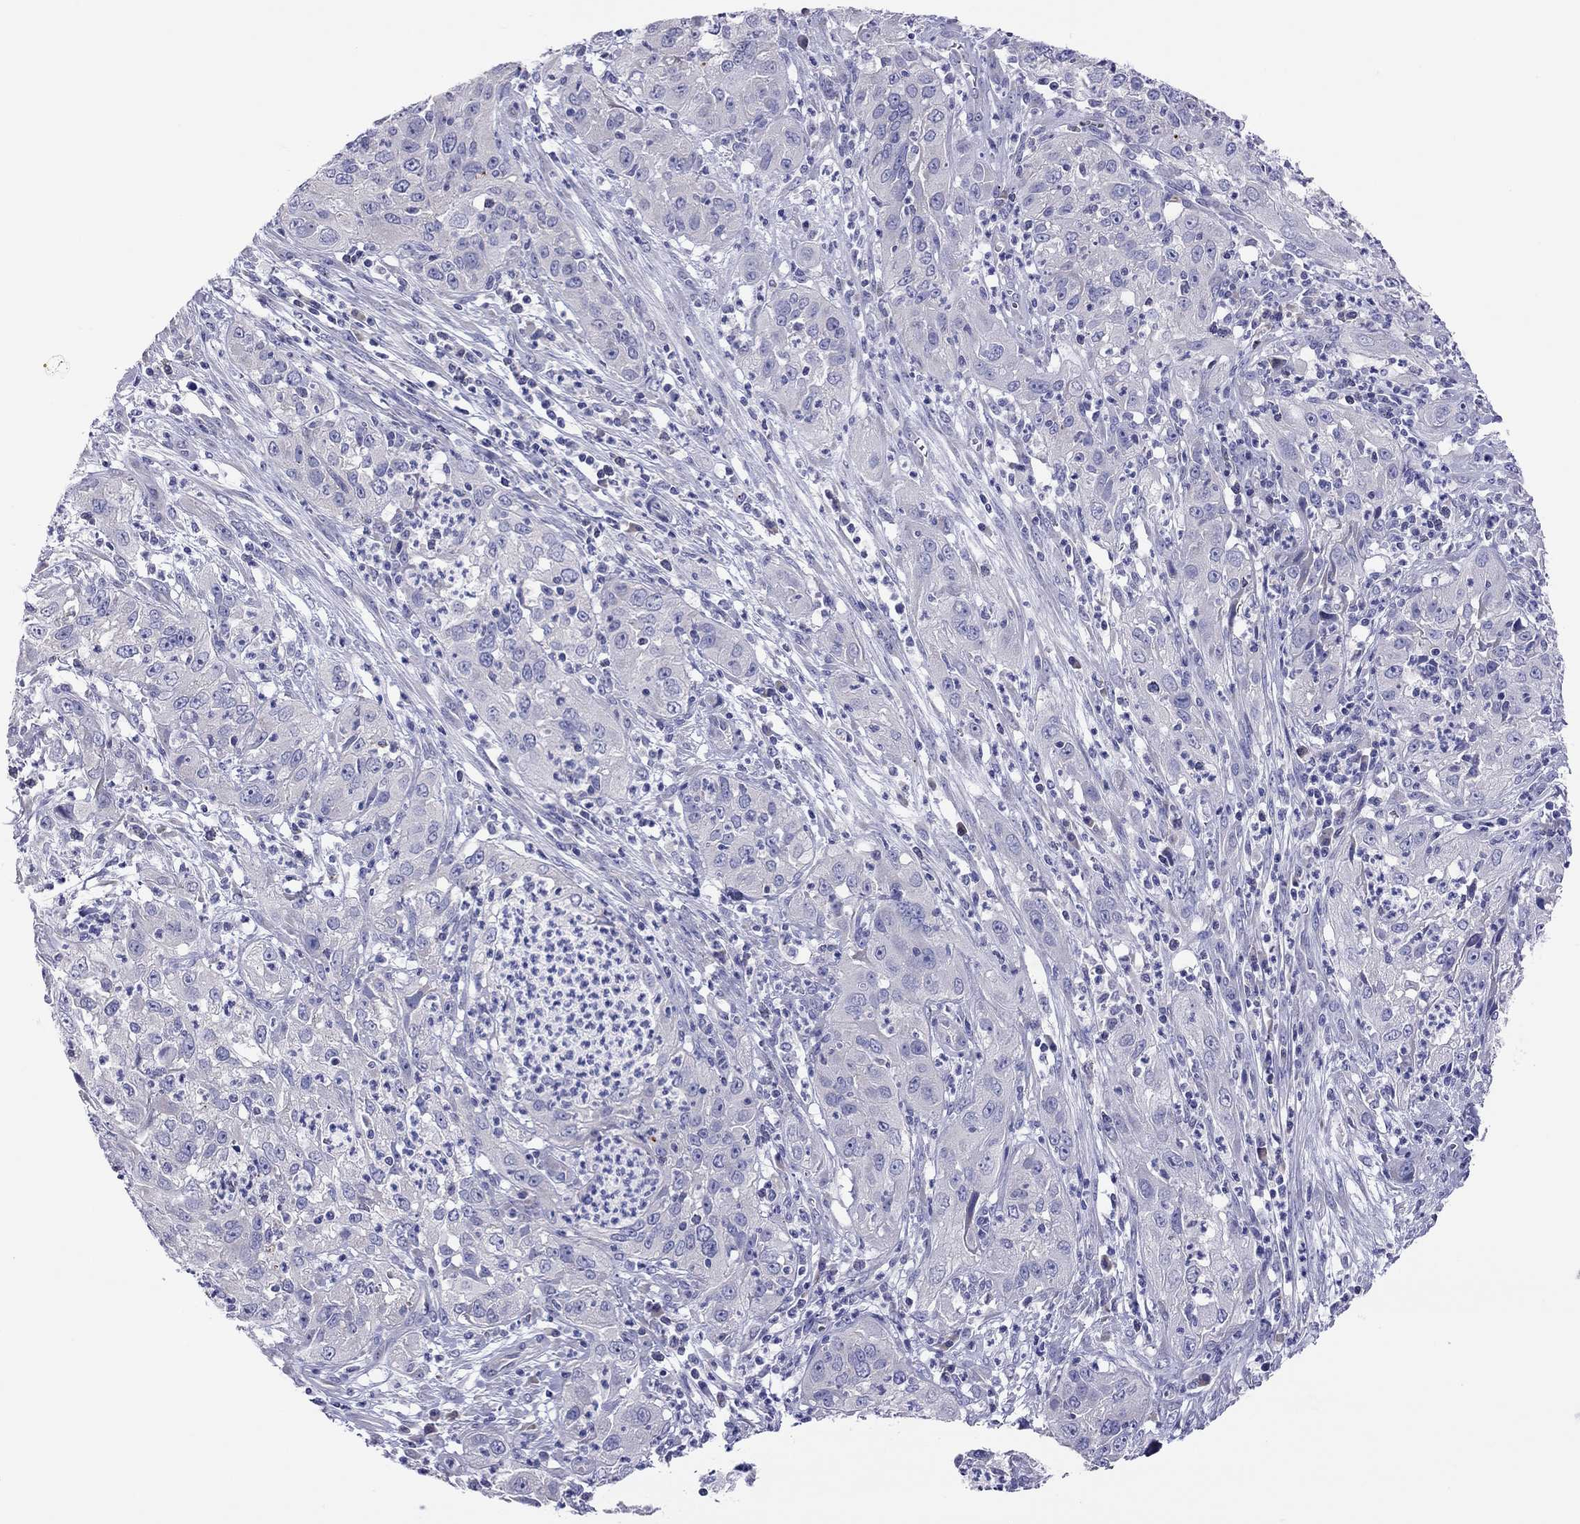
{"staining": {"intensity": "negative", "quantity": "none", "location": "none"}, "tissue": "cervical cancer", "cell_type": "Tumor cells", "image_type": "cancer", "snomed": [{"axis": "morphology", "description": "Squamous cell carcinoma, NOS"}, {"axis": "topography", "description": "Cervix"}], "caption": "The micrograph shows no significant expression in tumor cells of squamous cell carcinoma (cervical).", "gene": "COL9A1", "patient": {"sex": "female", "age": 32}}